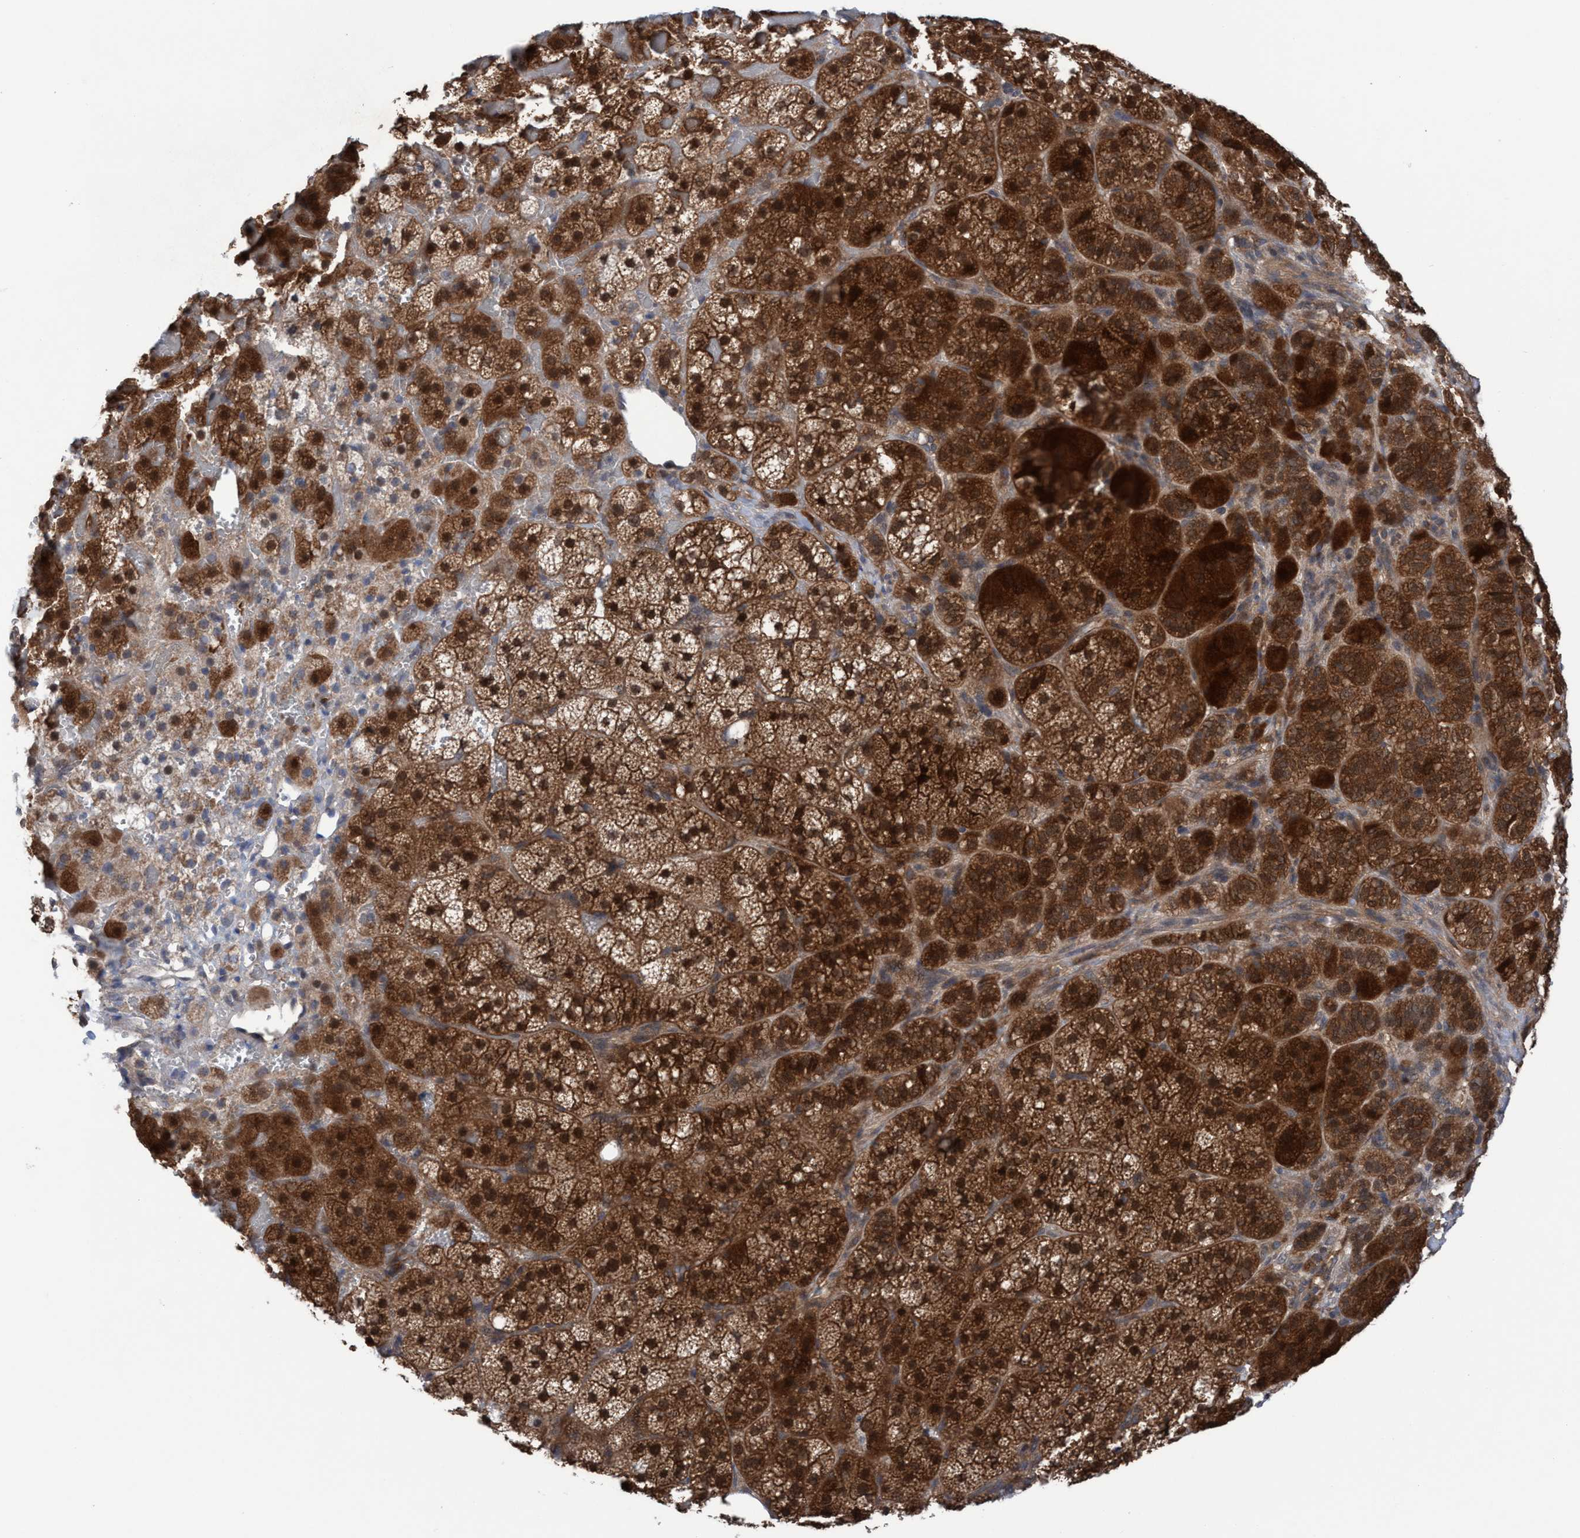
{"staining": {"intensity": "strong", "quantity": ">75%", "location": "cytoplasmic/membranous,nuclear"}, "tissue": "adrenal gland", "cell_type": "Glandular cells", "image_type": "normal", "snomed": [{"axis": "morphology", "description": "Normal tissue, NOS"}, {"axis": "topography", "description": "Adrenal gland"}], "caption": "Normal adrenal gland demonstrates strong cytoplasmic/membranous,nuclear positivity in approximately >75% of glandular cells.", "gene": "GLOD4", "patient": {"sex": "female", "age": 59}}